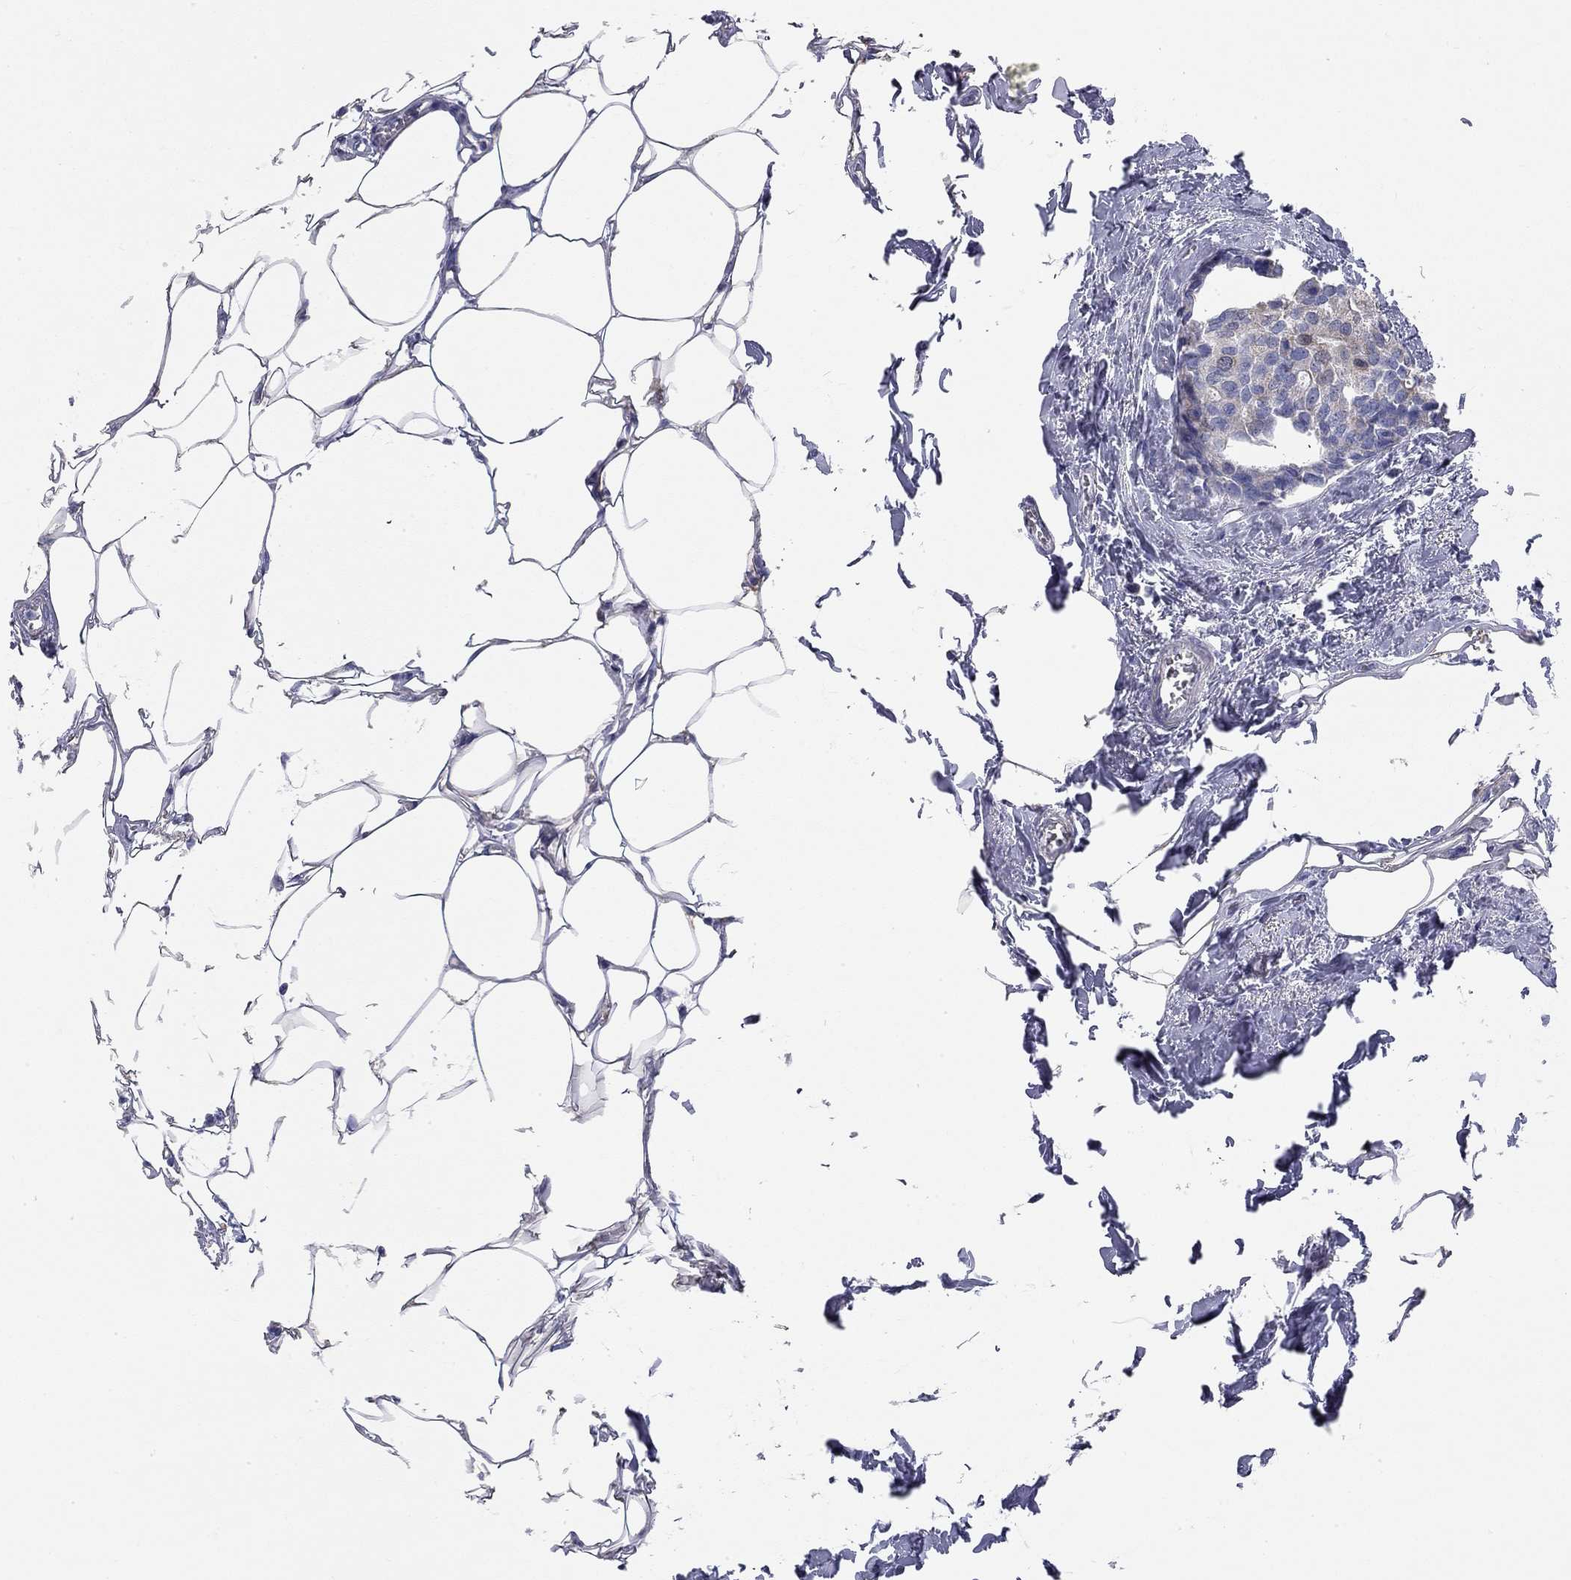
{"staining": {"intensity": "negative", "quantity": "none", "location": "none"}, "tissue": "breast cancer", "cell_type": "Tumor cells", "image_type": "cancer", "snomed": [{"axis": "morphology", "description": "Duct carcinoma"}, {"axis": "topography", "description": "Breast"}], "caption": "Protein analysis of infiltrating ductal carcinoma (breast) exhibits no significant positivity in tumor cells. (Brightfield microscopy of DAB (3,3'-diaminobenzidine) immunohistochemistry (IHC) at high magnification).", "gene": "CFAP161", "patient": {"sex": "female", "age": 83}}